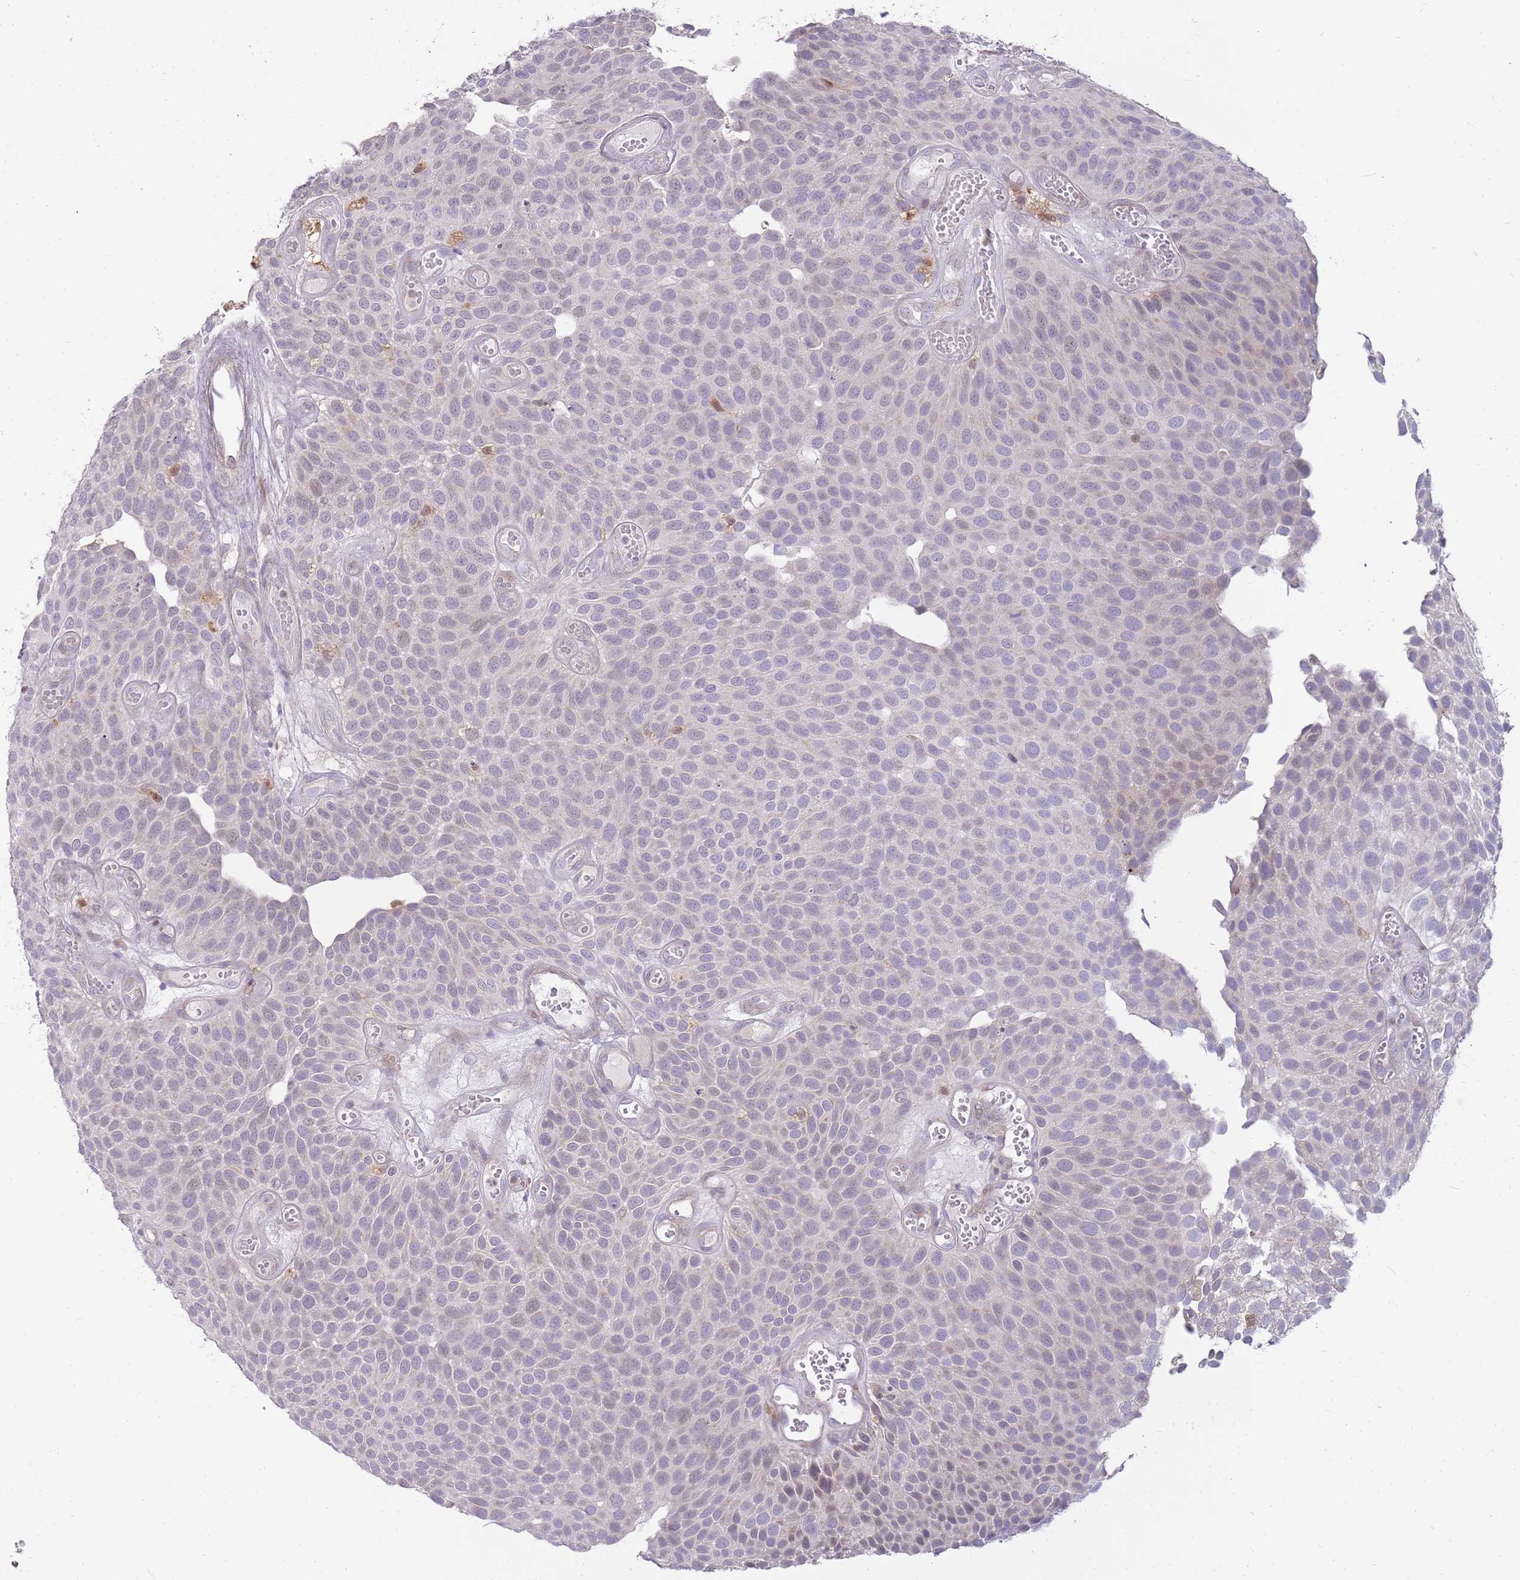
{"staining": {"intensity": "negative", "quantity": "none", "location": "none"}, "tissue": "urothelial cancer", "cell_type": "Tumor cells", "image_type": "cancer", "snomed": [{"axis": "morphology", "description": "Urothelial carcinoma, Low grade"}, {"axis": "topography", "description": "Urinary bladder"}], "caption": "Urothelial cancer was stained to show a protein in brown. There is no significant positivity in tumor cells.", "gene": "DIPK1C", "patient": {"sex": "male", "age": 89}}